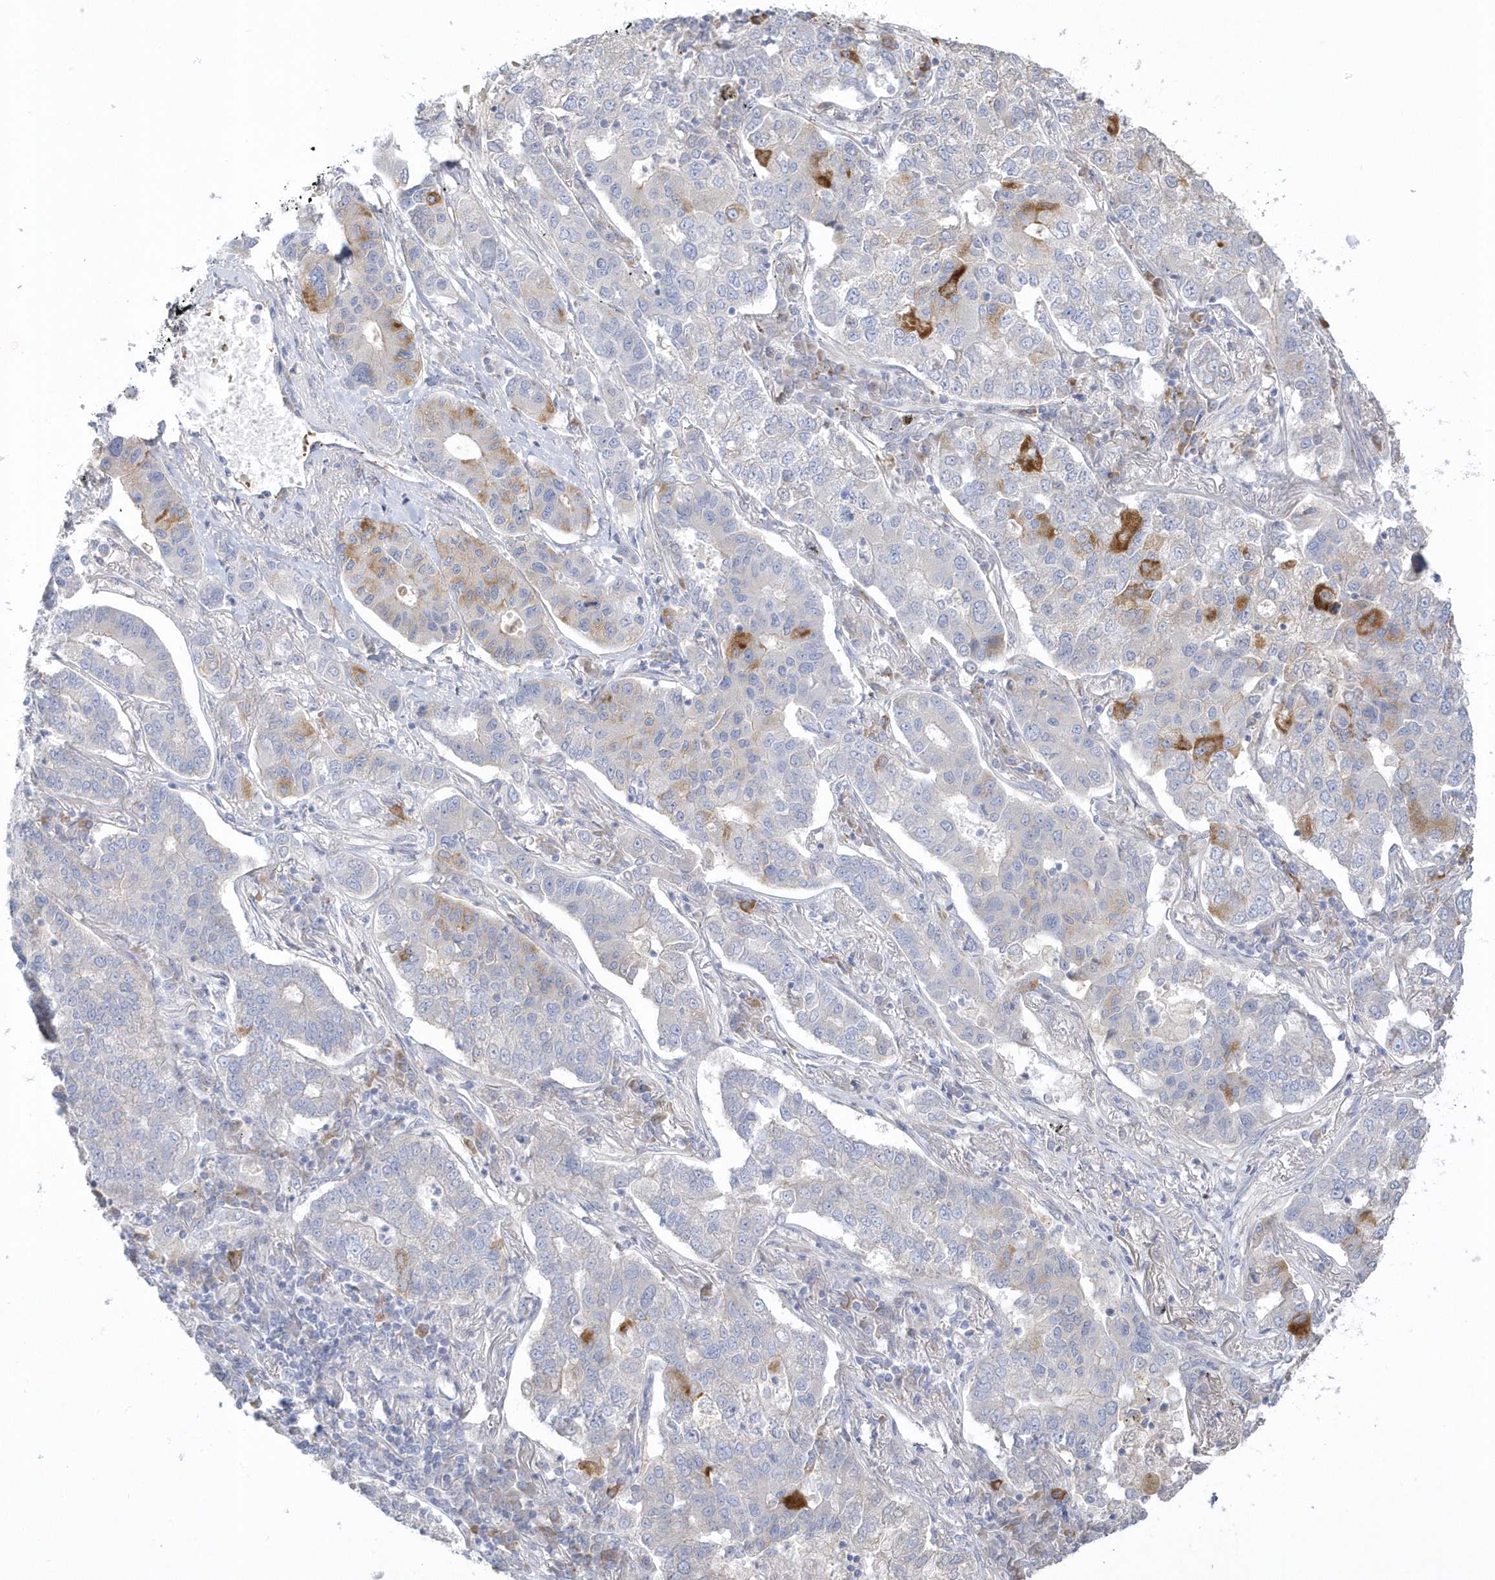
{"staining": {"intensity": "moderate", "quantity": "<25%", "location": "cytoplasmic/membranous"}, "tissue": "lung cancer", "cell_type": "Tumor cells", "image_type": "cancer", "snomed": [{"axis": "morphology", "description": "Adenocarcinoma, NOS"}, {"axis": "topography", "description": "Lung"}], "caption": "This photomicrograph exhibits immunohistochemistry staining of human adenocarcinoma (lung), with low moderate cytoplasmic/membranous expression in approximately <25% of tumor cells.", "gene": "SEMA3D", "patient": {"sex": "male", "age": 49}}